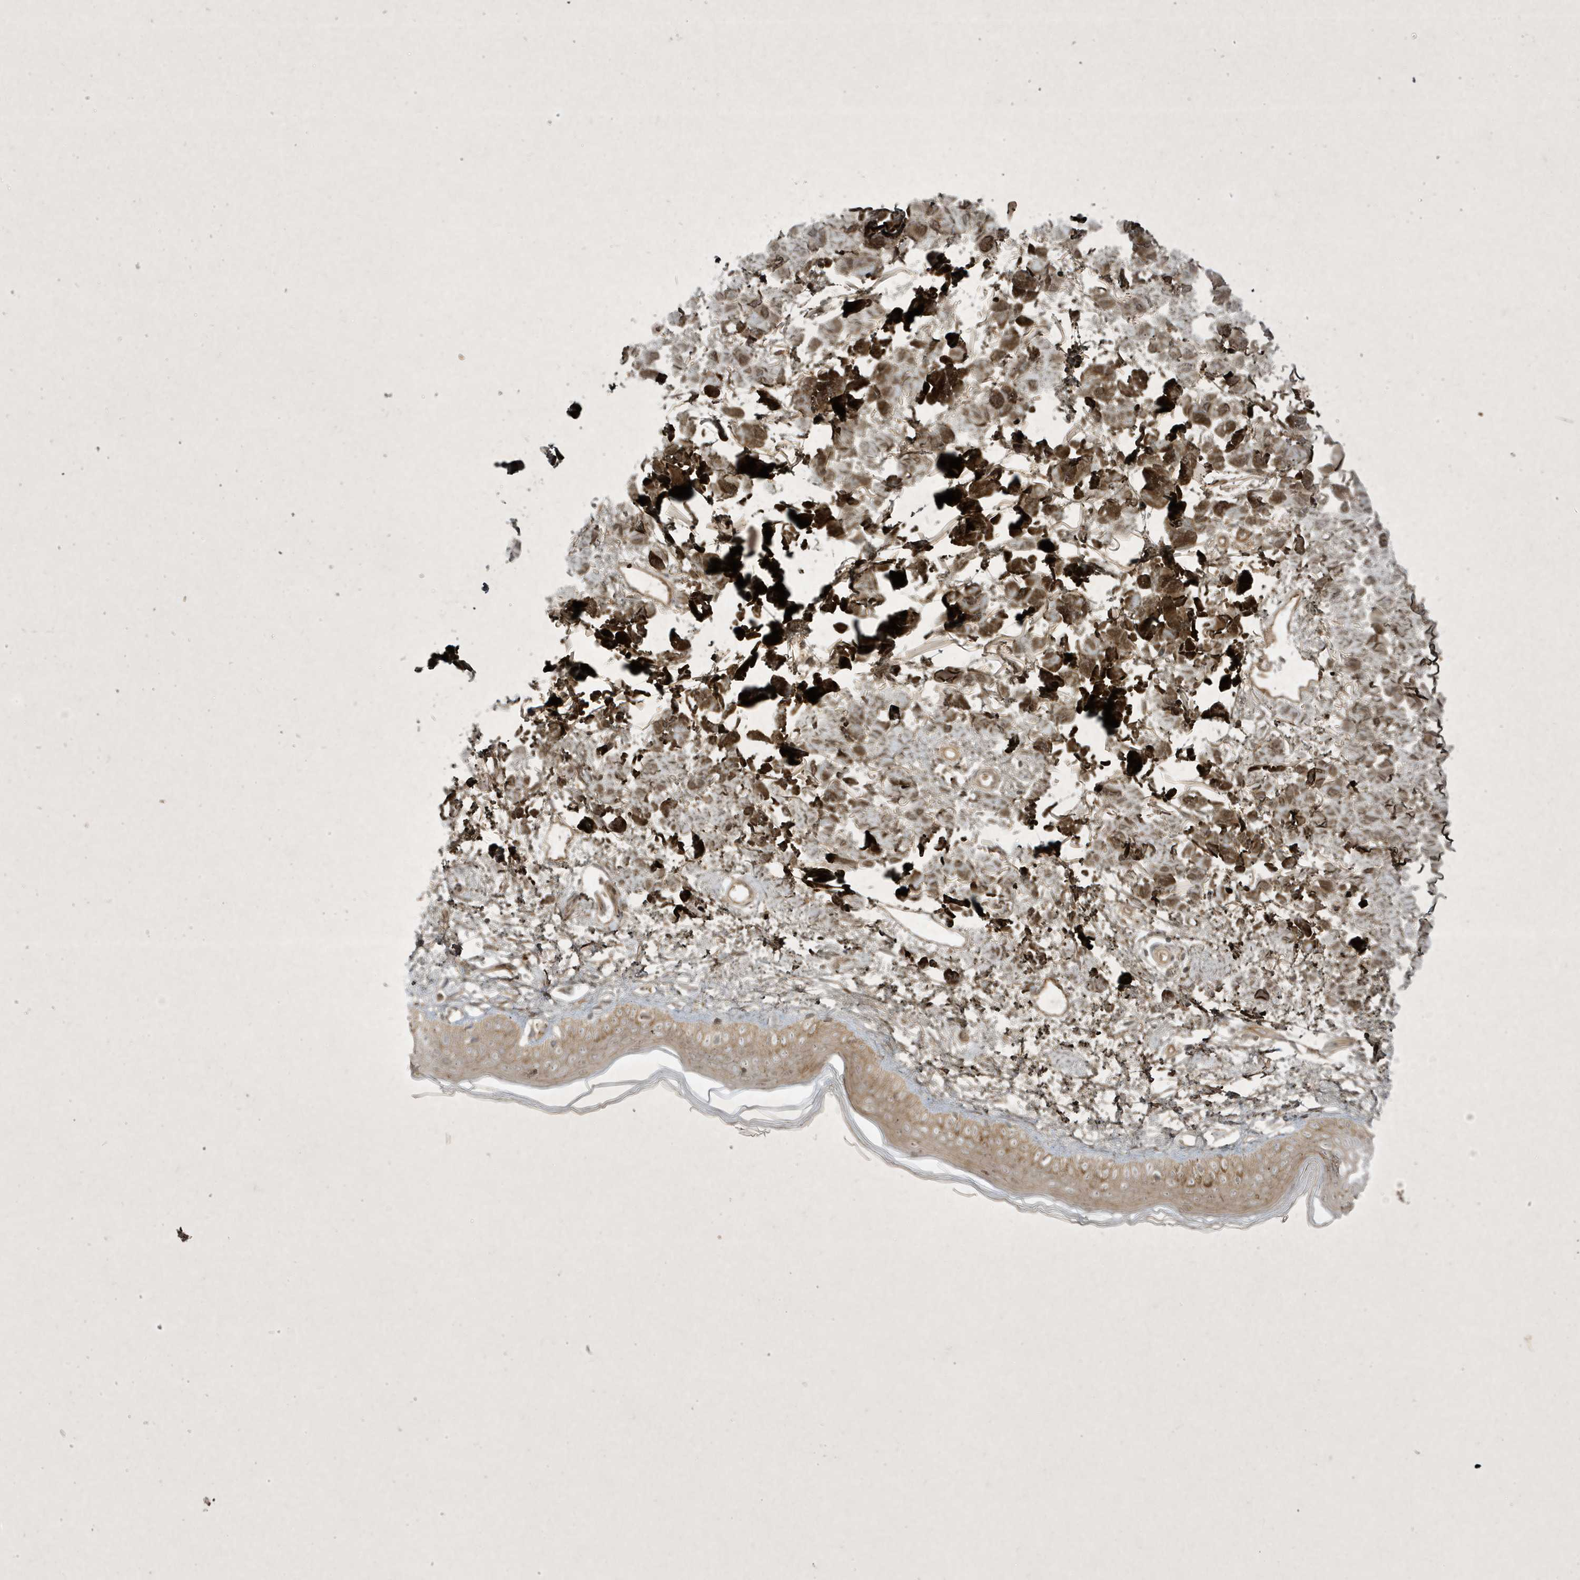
{"staining": {"intensity": "weak", "quantity": ">75%", "location": "cytoplasmic/membranous"}, "tissue": "skin", "cell_type": "Fibroblasts", "image_type": "normal", "snomed": [{"axis": "morphology", "description": "Normal tissue, NOS"}, {"axis": "topography", "description": "Skin"}], "caption": "Brown immunohistochemical staining in unremarkable skin exhibits weak cytoplasmic/membranous staining in about >75% of fibroblasts. The protein is shown in brown color, while the nuclei are stained blue.", "gene": "FAM83C", "patient": {"sex": "female", "age": 58}}